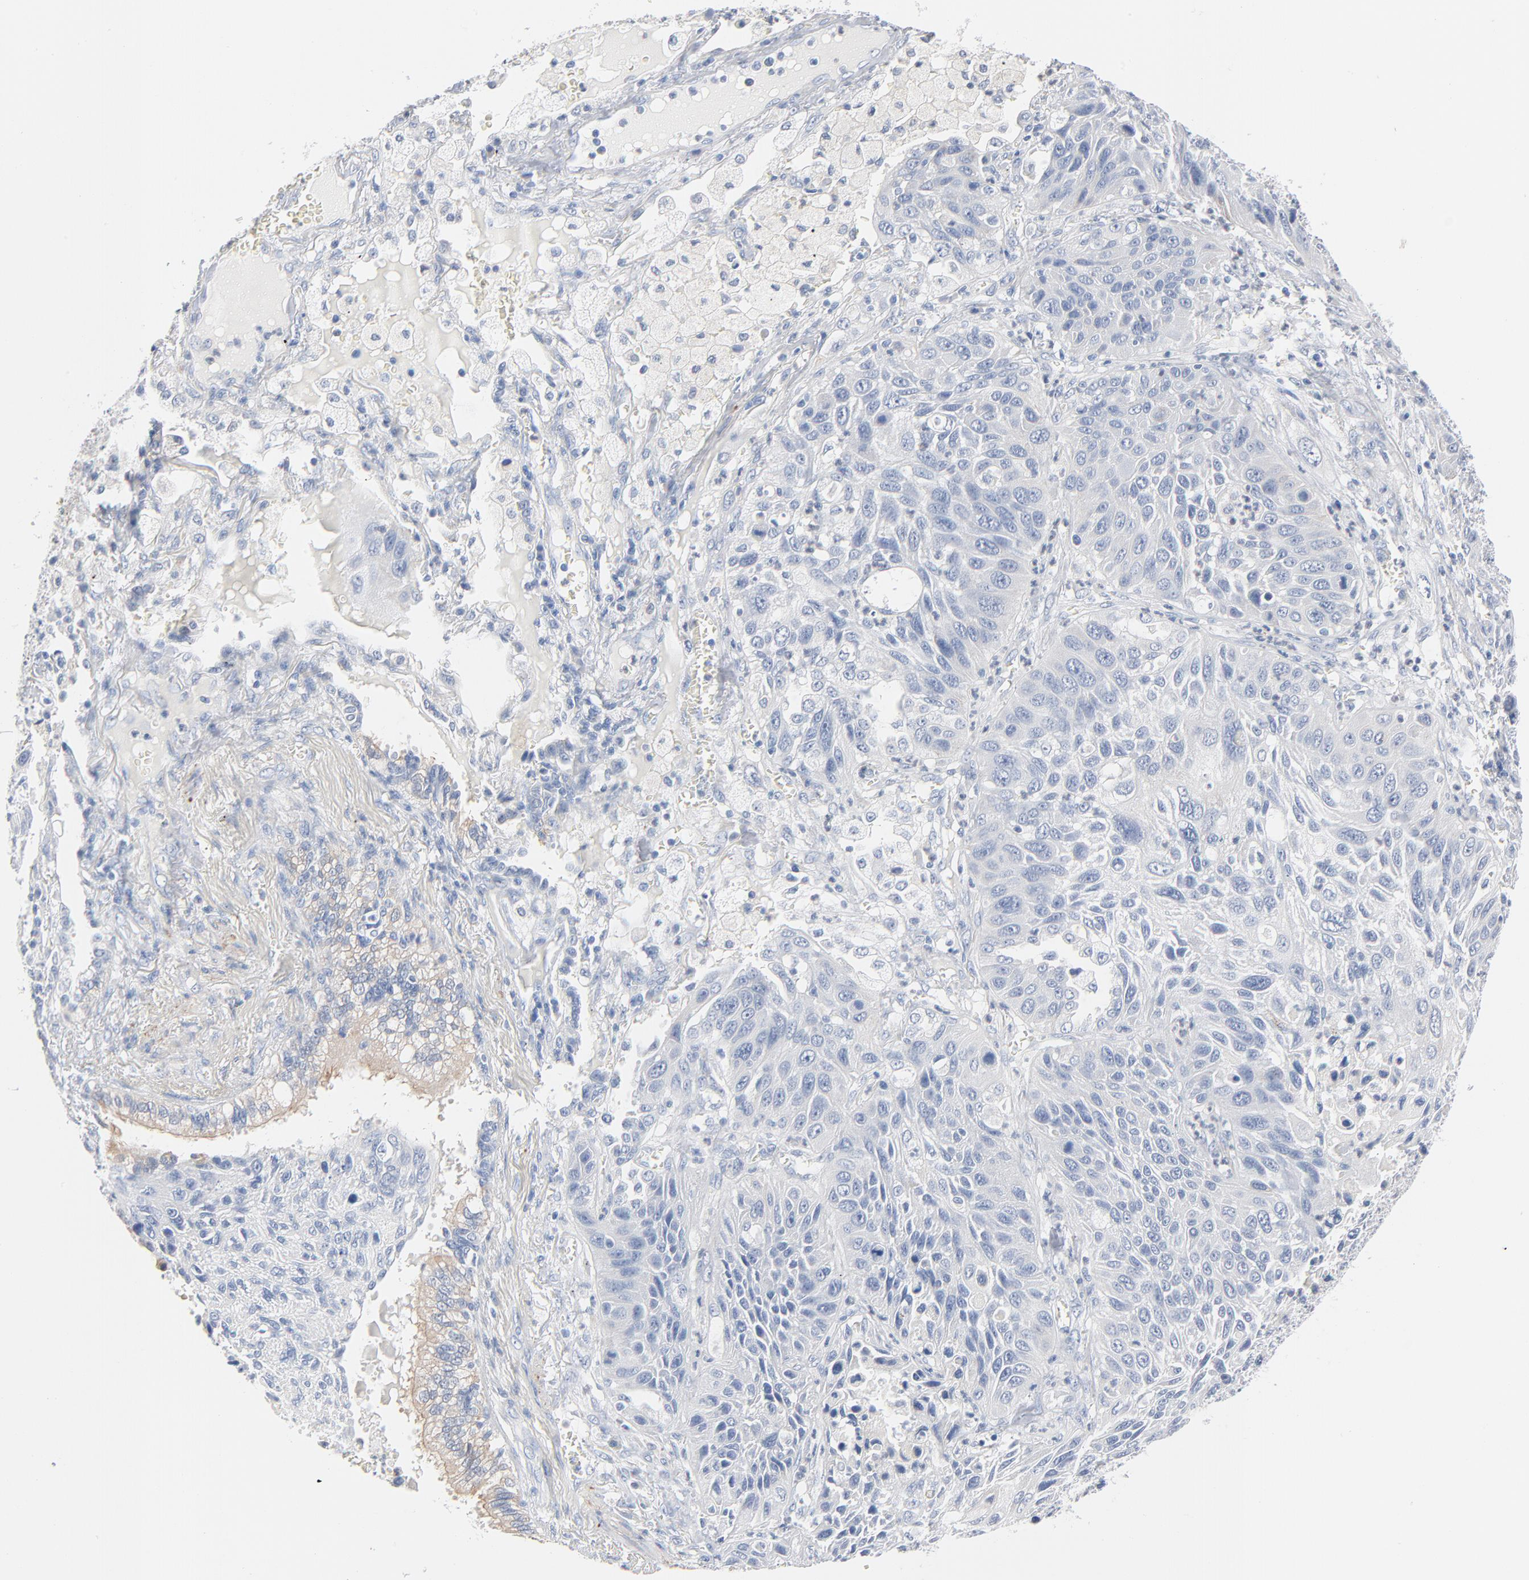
{"staining": {"intensity": "negative", "quantity": "none", "location": "none"}, "tissue": "lung cancer", "cell_type": "Tumor cells", "image_type": "cancer", "snomed": [{"axis": "morphology", "description": "Squamous cell carcinoma, NOS"}, {"axis": "topography", "description": "Lung"}], "caption": "The image exhibits no significant positivity in tumor cells of lung cancer.", "gene": "IFT43", "patient": {"sex": "female", "age": 76}}